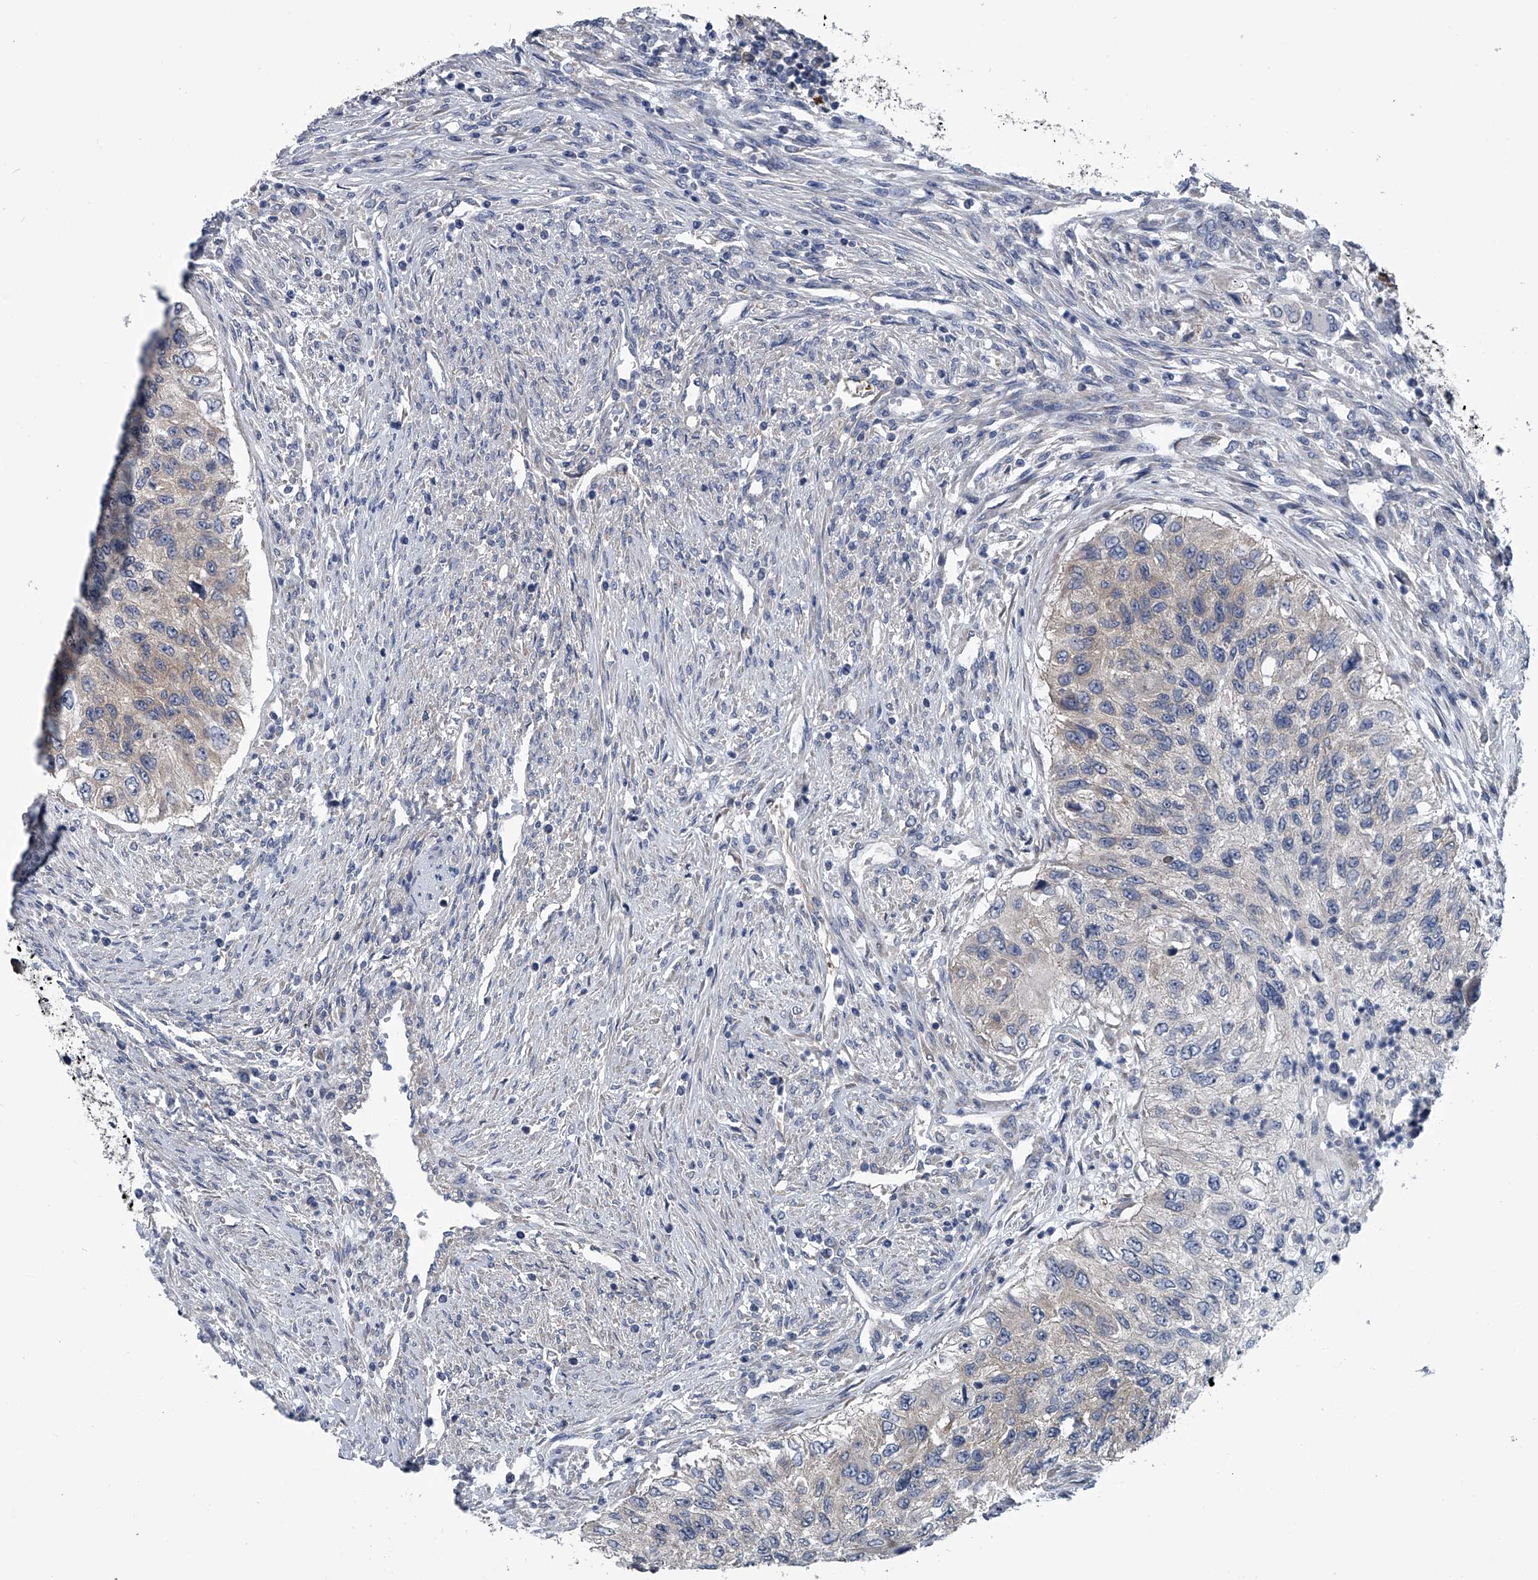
{"staining": {"intensity": "negative", "quantity": "none", "location": "none"}, "tissue": "urothelial cancer", "cell_type": "Tumor cells", "image_type": "cancer", "snomed": [{"axis": "morphology", "description": "Urothelial carcinoma, High grade"}, {"axis": "topography", "description": "Urinary bladder"}], "caption": "Urothelial carcinoma (high-grade) stained for a protein using IHC displays no positivity tumor cells.", "gene": "PPP2R5D", "patient": {"sex": "female", "age": 60}}